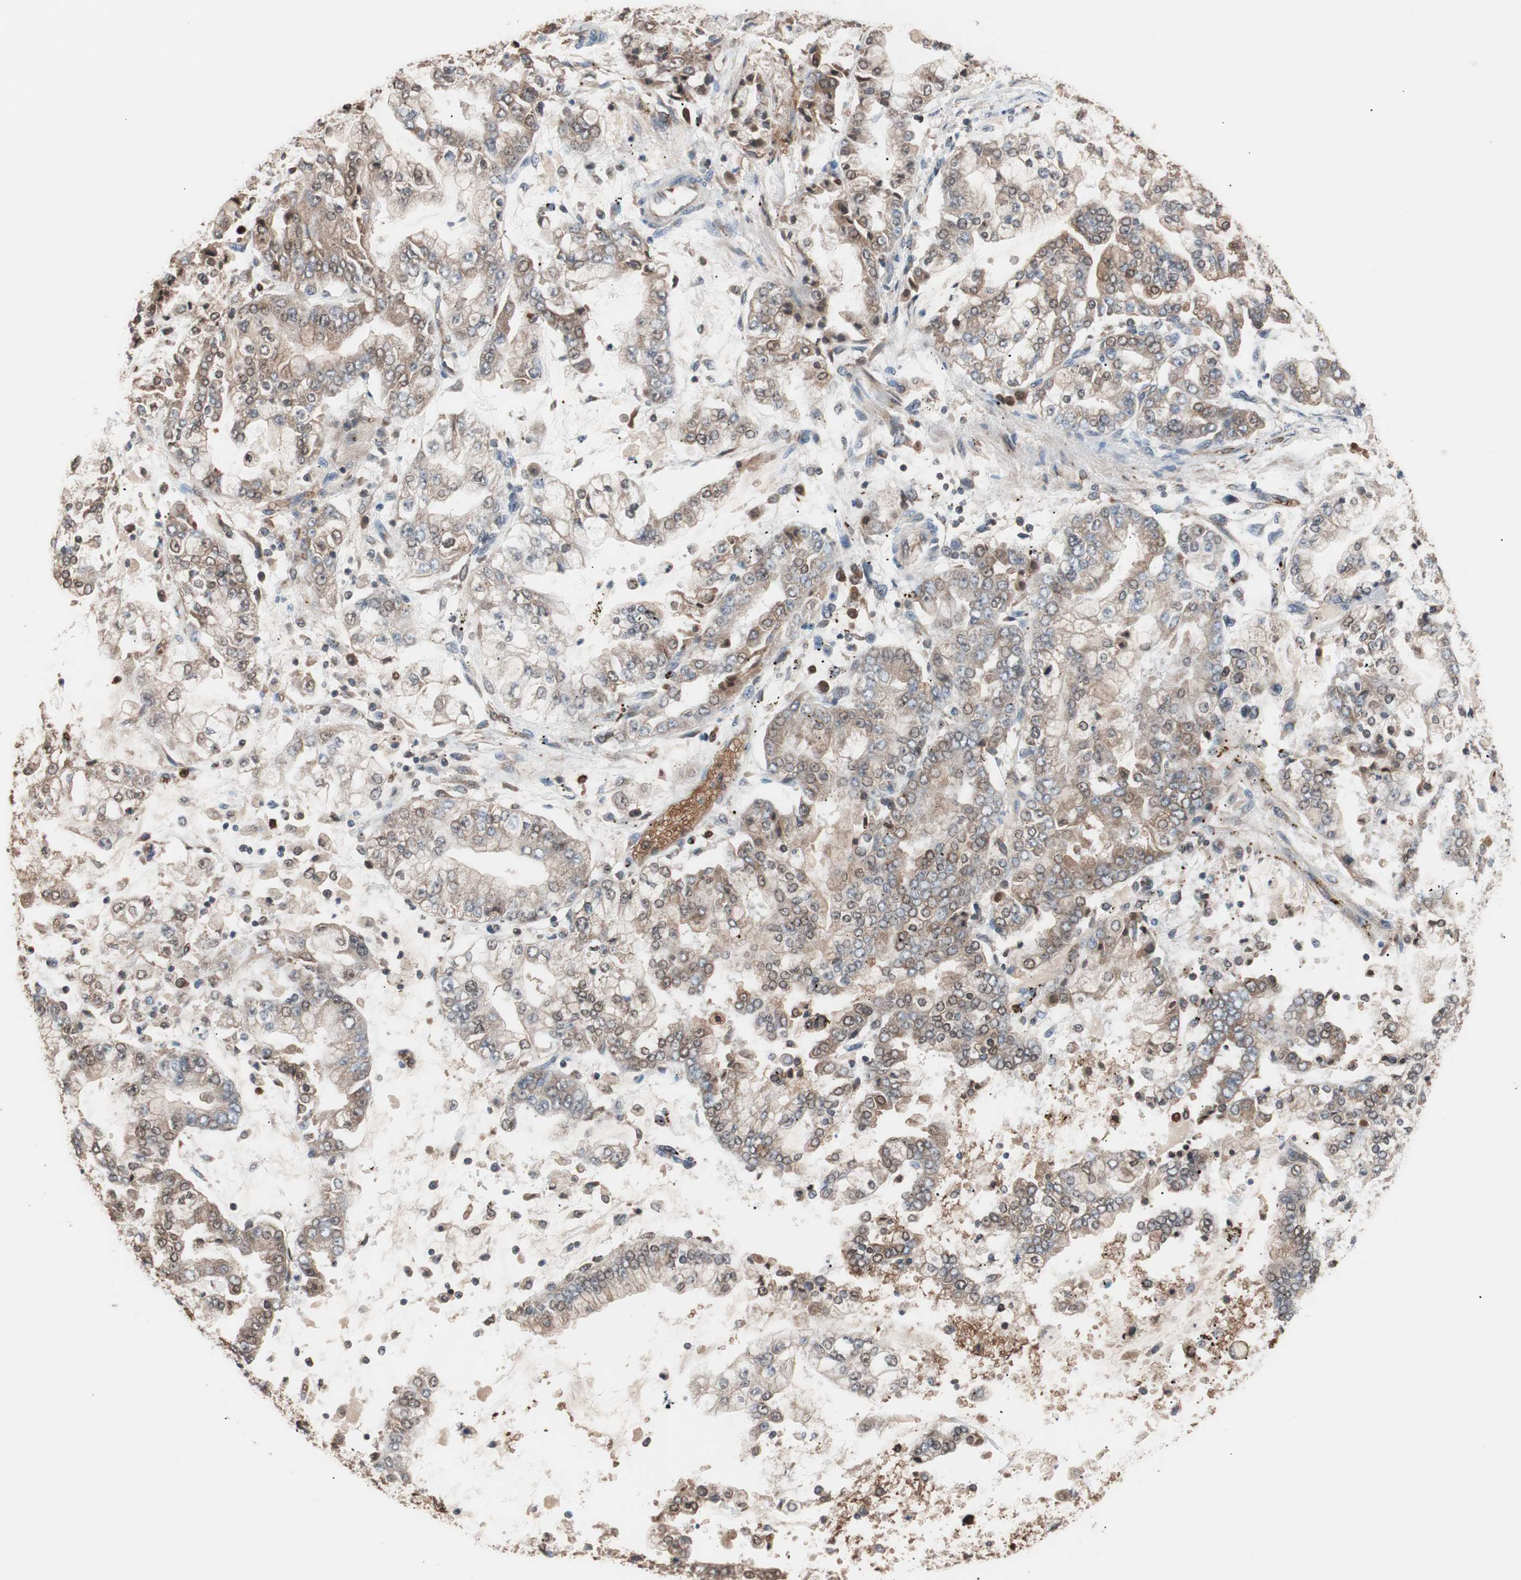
{"staining": {"intensity": "moderate", "quantity": ">75%", "location": "cytoplasmic/membranous"}, "tissue": "stomach cancer", "cell_type": "Tumor cells", "image_type": "cancer", "snomed": [{"axis": "morphology", "description": "Adenocarcinoma, NOS"}, {"axis": "topography", "description": "Stomach"}], "caption": "Protein staining shows moderate cytoplasmic/membranous positivity in about >75% of tumor cells in stomach adenocarcinoma.", "gene": "GLYCTK", "patient": {"sex": "male", "age": 76}}